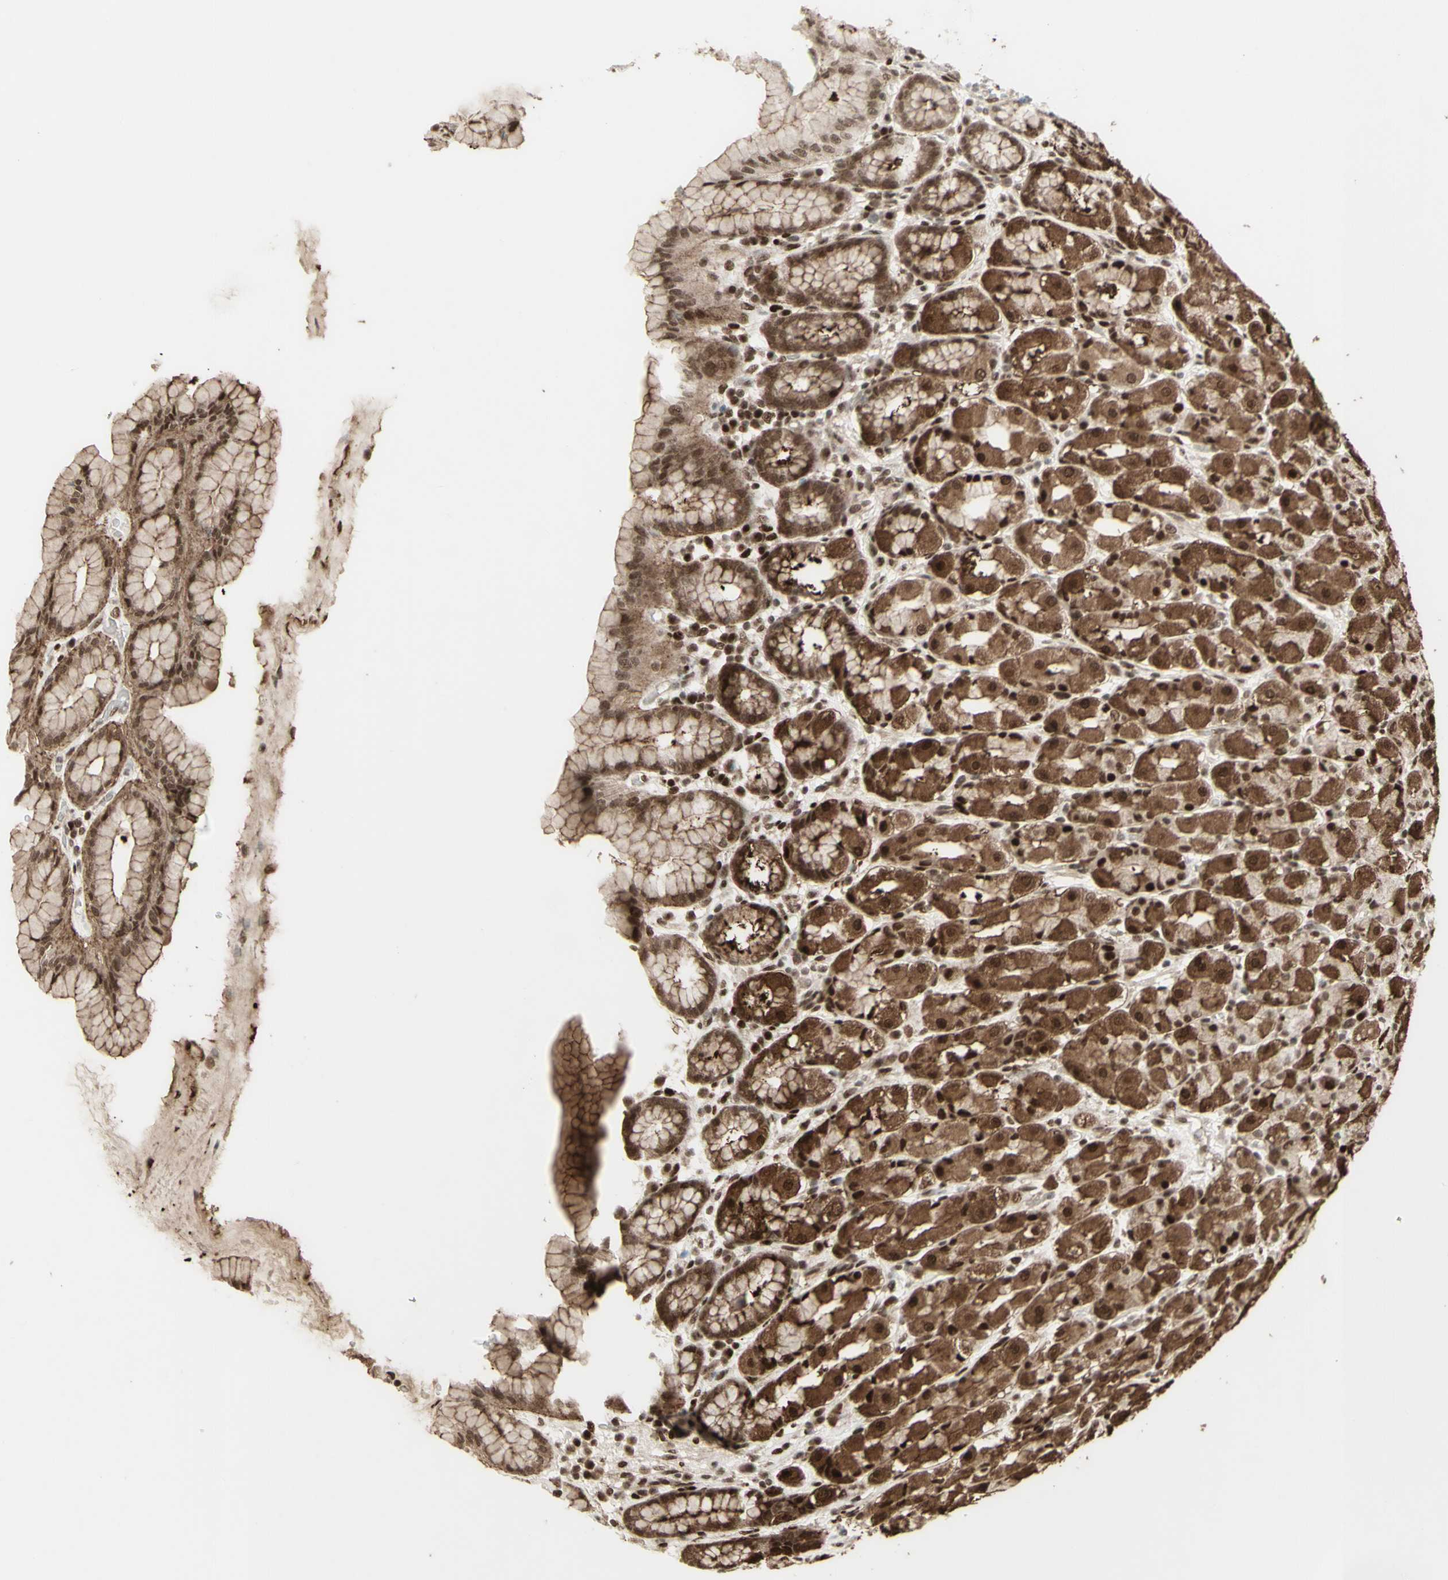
{"staining": {"intensity": "strong", "quantity": ">75%", "location": "cytoplasmic/membranous,nuclear"}, "tissue": "stomach", "cell_type": "Glandular cells", "image_type": "normal", "snomed": [{"axis": "morphology", "description": "Normal tissue, NOS"}, {"axis": "topography", "description": "Stomach, upper"}], "caption": "Stomach stained with DAB (3,3'-diaminobenzidine) immunohistochemistry (IHC) reveals high levels of strong cytoplasmic/membranous,nuclear expression in about >75% of glandular cells.", "gene": "CBX1", "patient": {"sex": "male", "age": 68}}